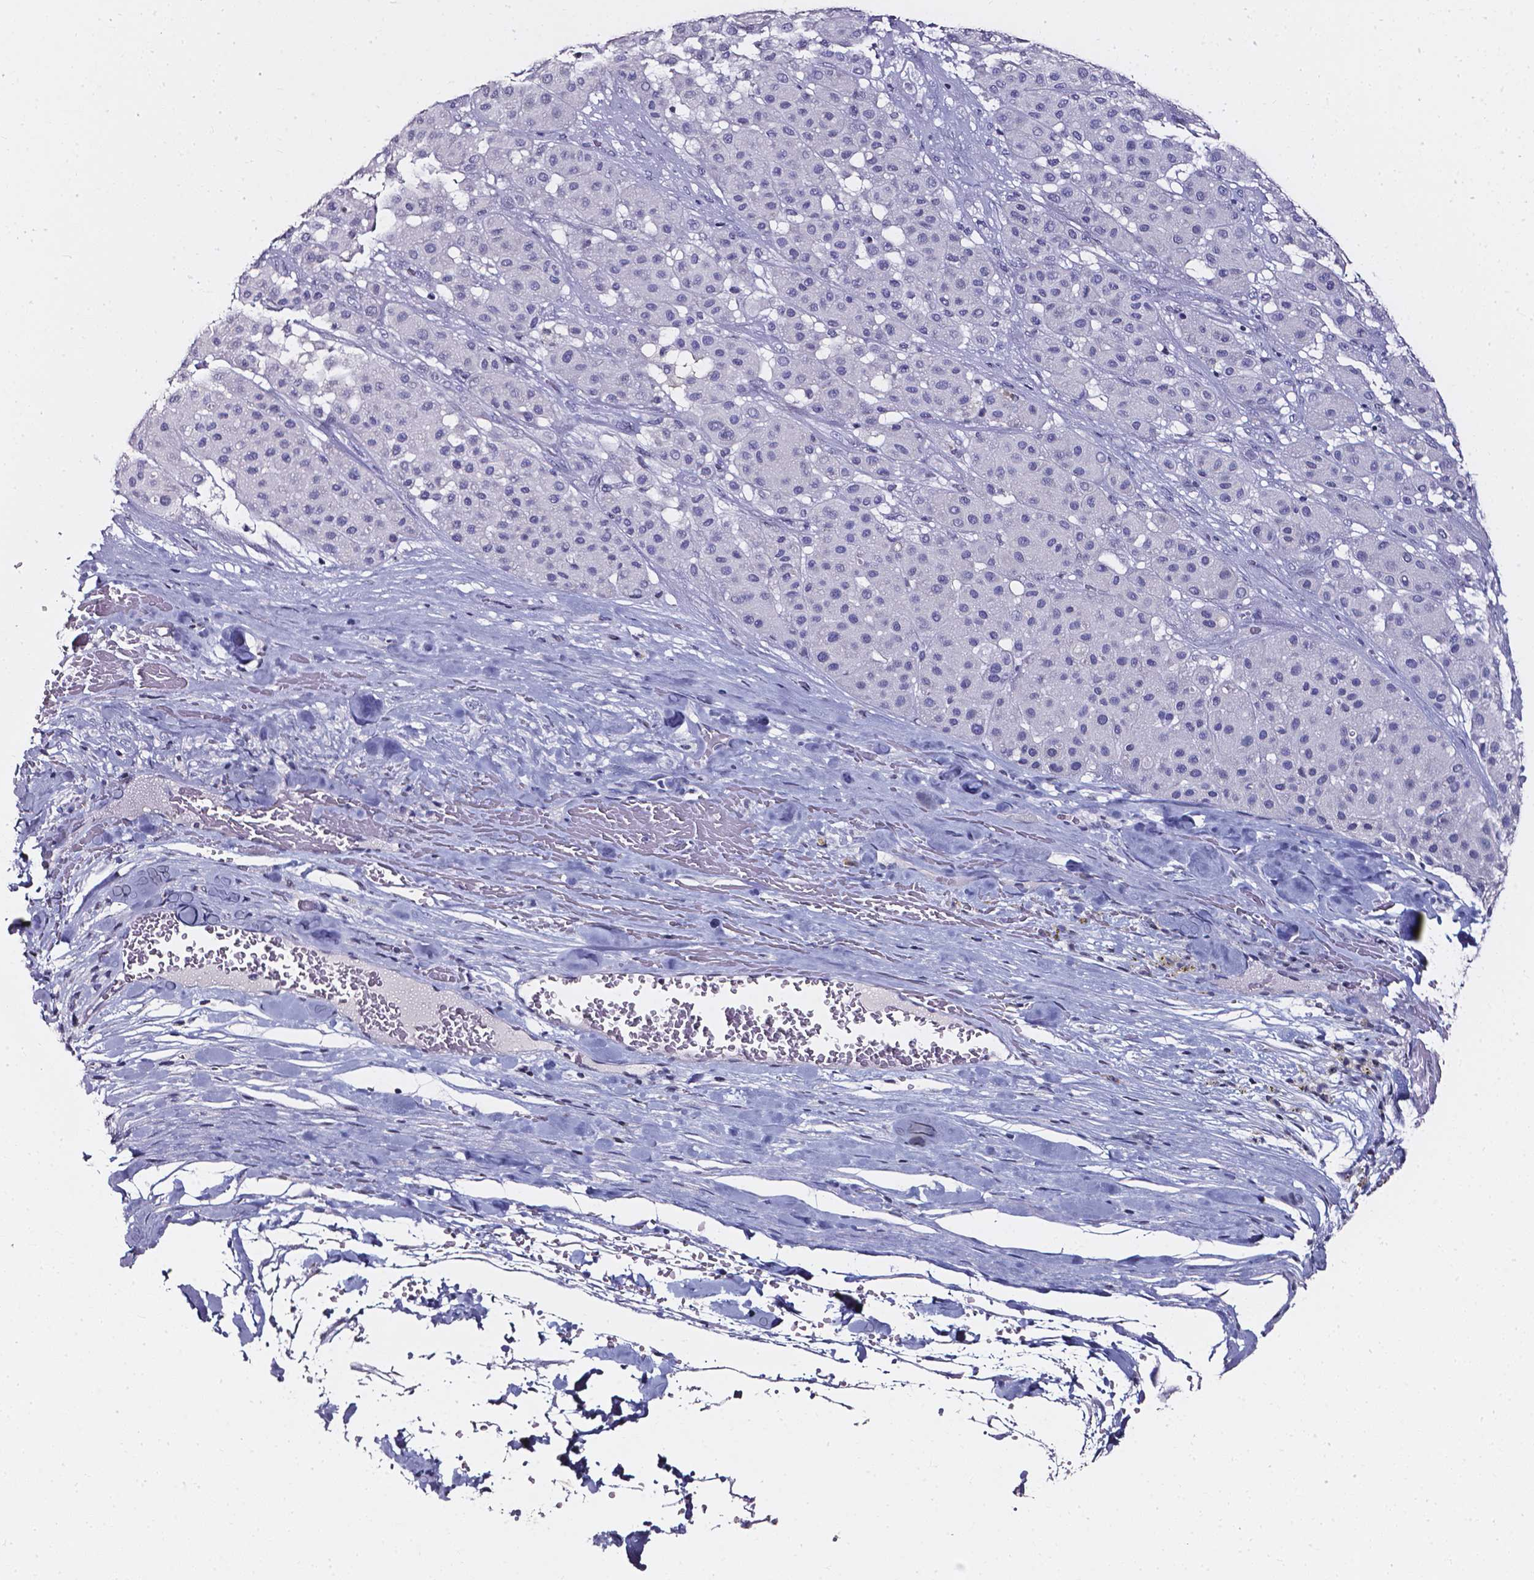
{"staining": {"intensity": "negative", "quantity": "none", "location": "none"}, "tissue": "melanoma", "cell_type": "Tumor cells", "image_type": "cancer", "snomed": [{"axis": "morphology", "description": "Malignant melanoma, Metastatic site"}, {"axis": "topography", "description": "Smooth muscle"}], "caption": "There is no significant staining in tumor cells of malignant melanoma (metastatic site).", "gene": "AKR1B10", "patient": {"sex": "male", "age": 41}}